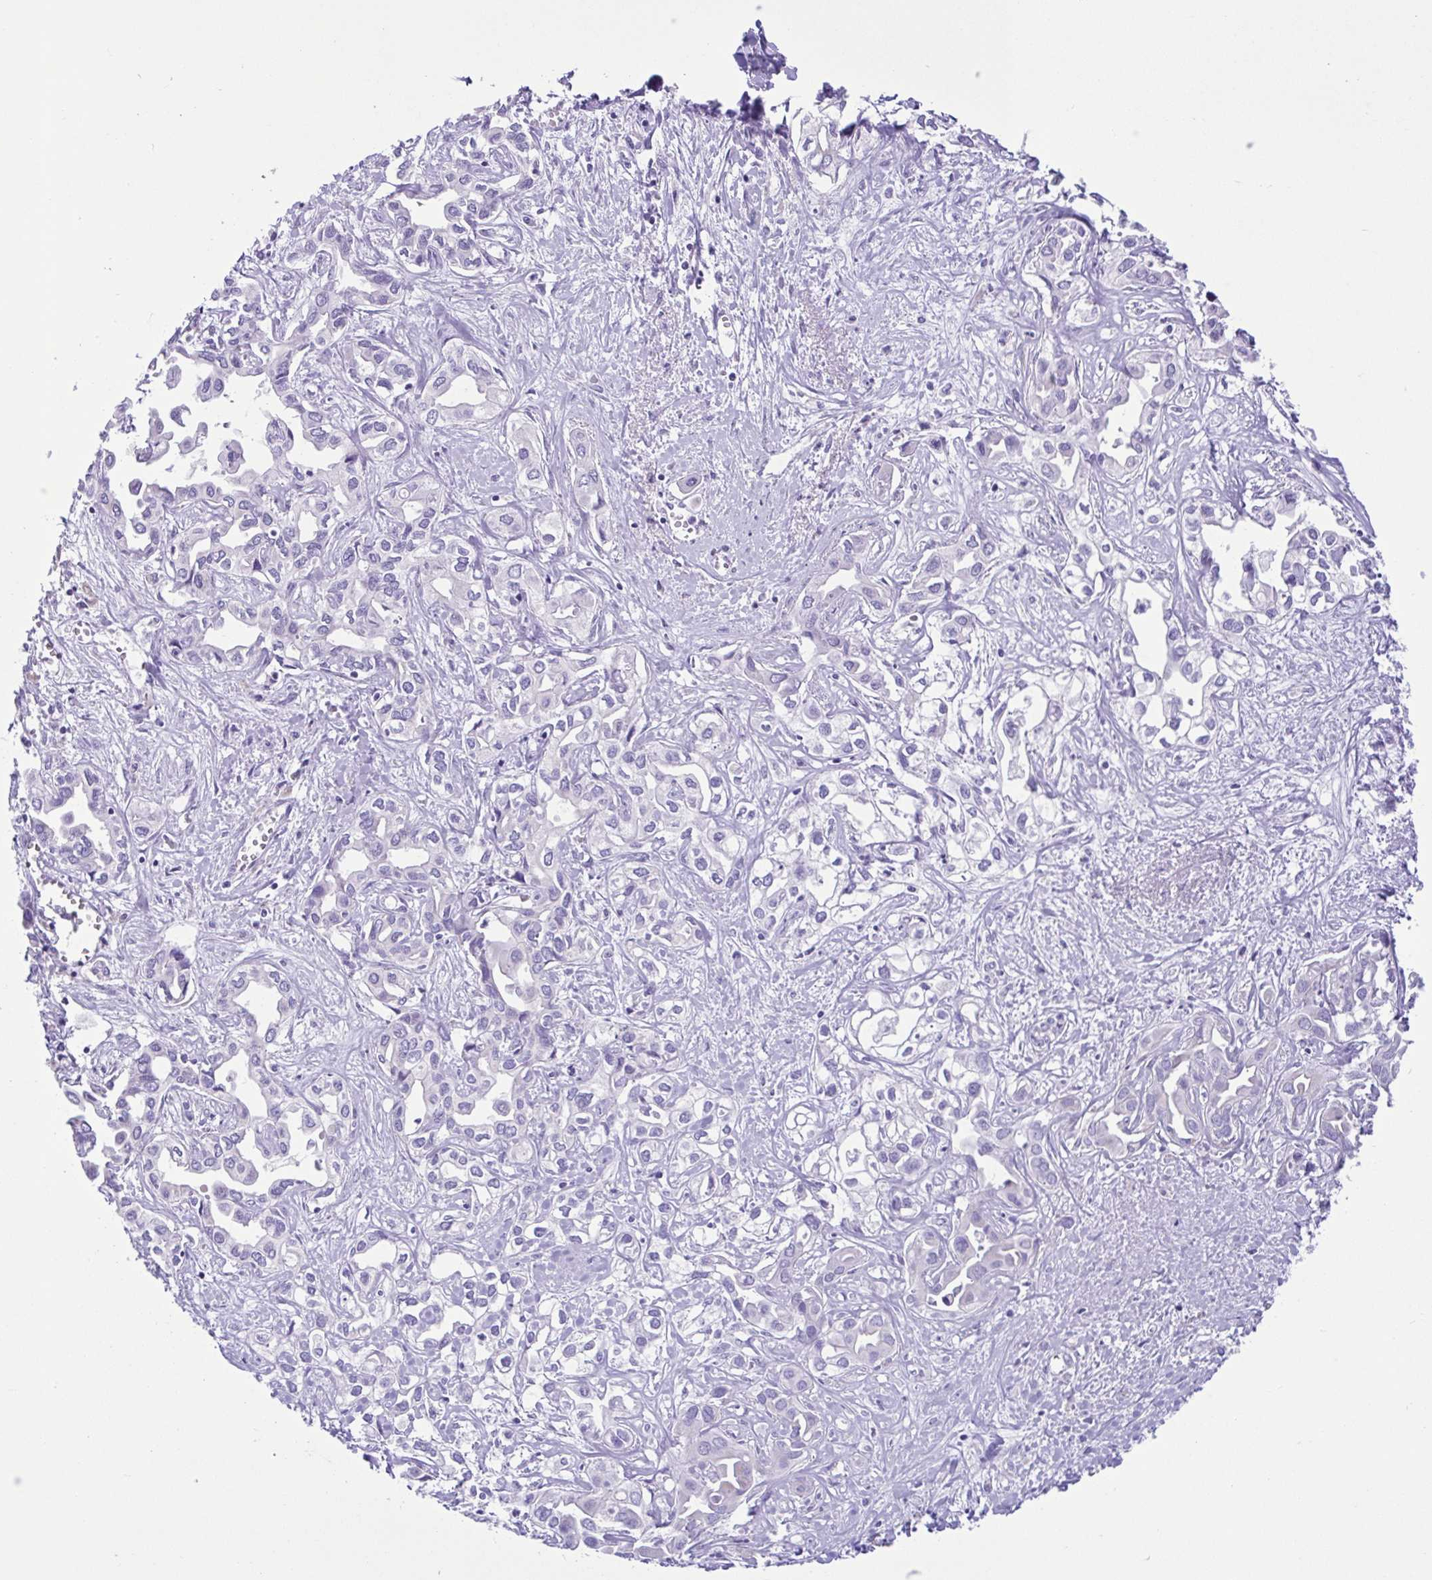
{"staining": {"intensity": "negative", "quantity": "none", "location": "none"}, "tissue": "liver cancer", "cell_type": "Tumor cells", "image_type": "cancer", "snomed": [{"axis": "morphology", "description": "Cholangiocarcinoma"}, {"axis": "topography", "description": "Liver"}], "caption": "Protein analysis of liver cancer shows no significant positivity in tumor cells.", "gene": "ACTRT3", "patient": {"sex": "female", "age": 64}}